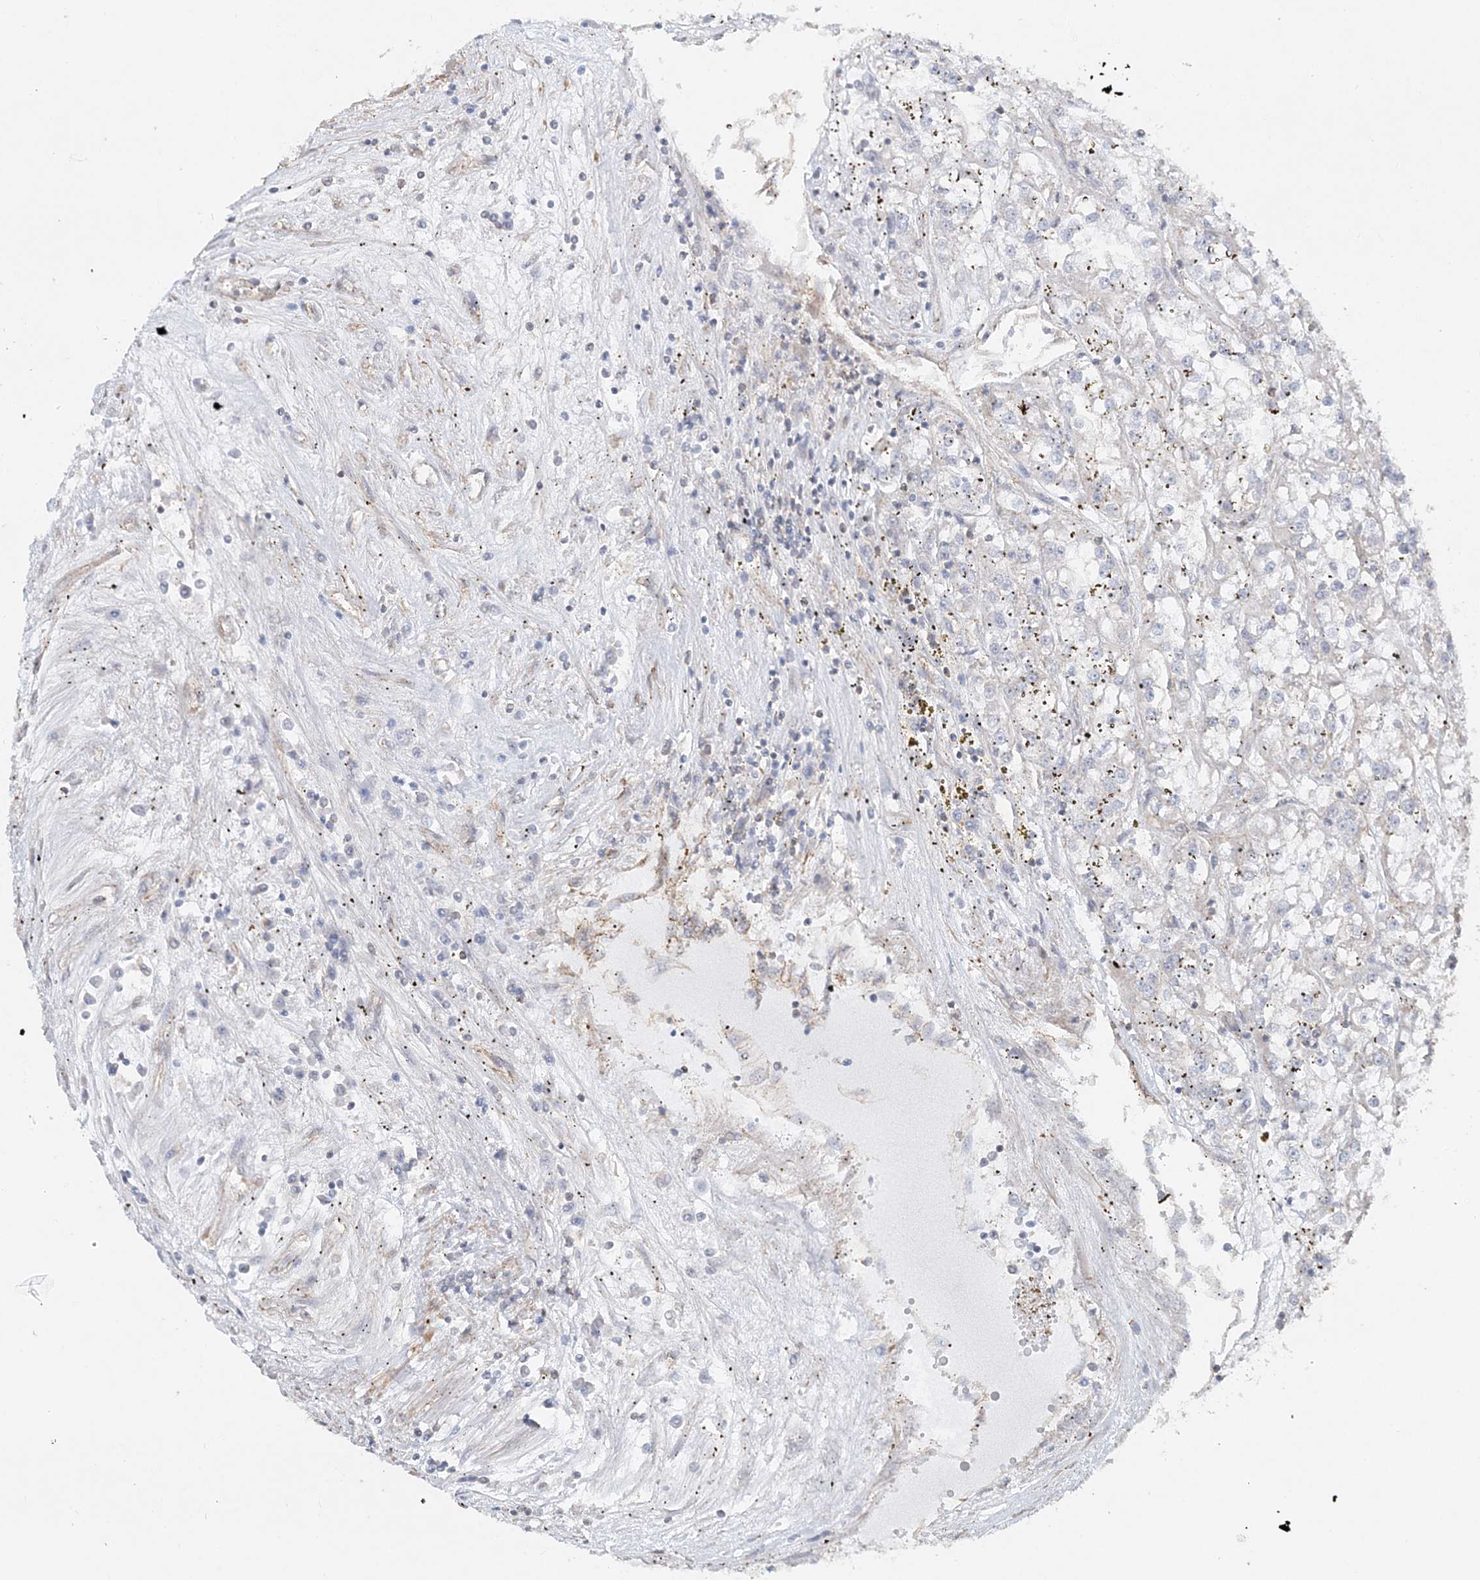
{"staining": {"intensity": "negative", "quantity": "none", "location": "none"}, "tissue": "renal cancer", "cell_type": "Tumor cells", "image_type": "cancer", "snomed": [{"axis": "morphology", "description": "Adenocarcinoma, NOS"}, {"axis": "topography", "description": "Kidney"}], "caption": "The image shows no significant staining in tumor cells of adenocarcinoma (renal).", "gene": "MAT2B", "patient": {"sex": "female", "age": 52}}